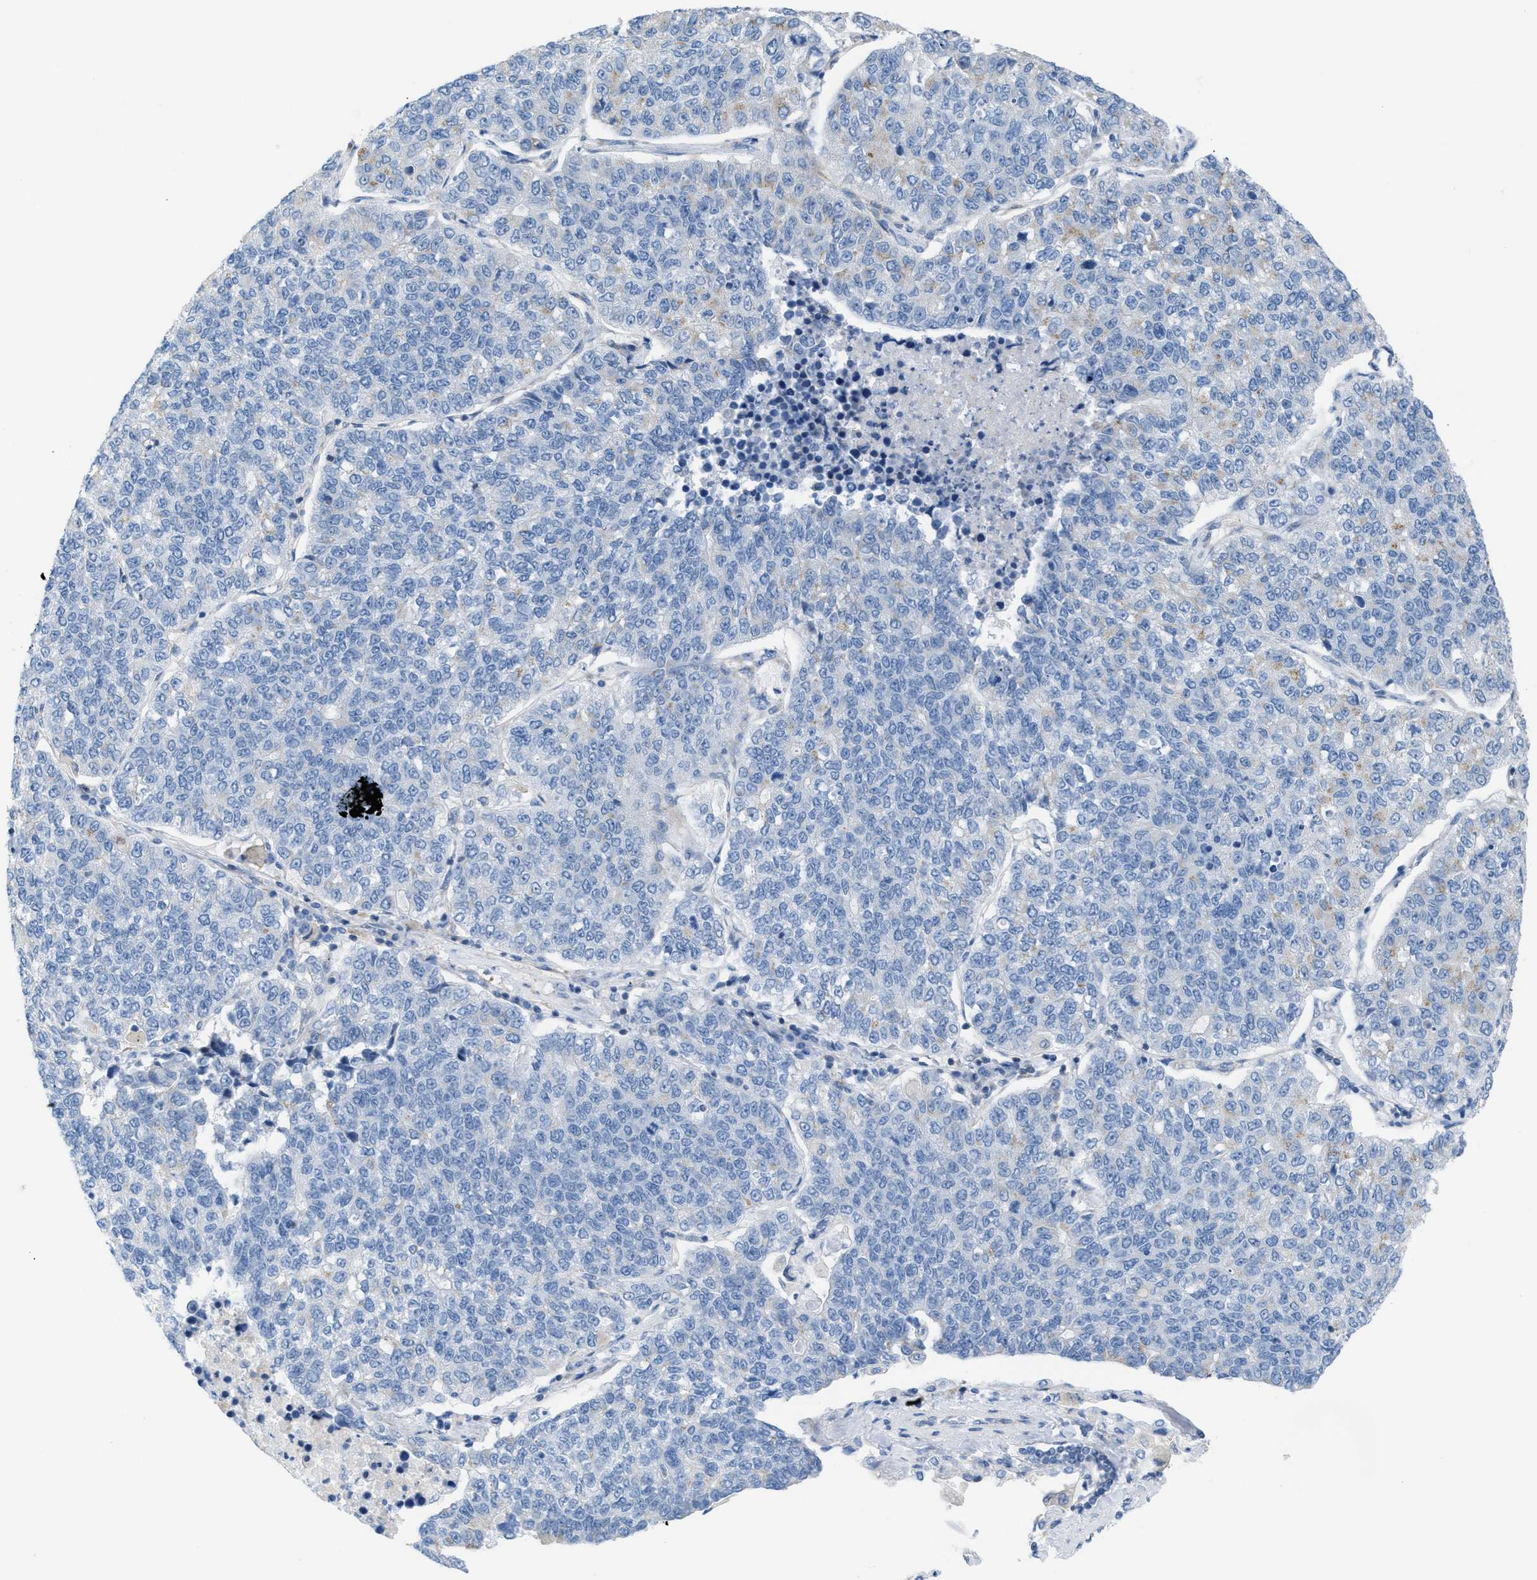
{"staining": {"intensity": "weak", "quantity": "<25%", "location": "cytoplasmic/membranous"}, "tissue": "lung cancer", "cell_type": "Tumor cells", "image_type": "cancer", "snomed": [{"axis": "morphology", "description": "Adenocarcinoma, NOS"}, {"axis": "topography", "description": "Lung"}], "caption": "Protein analysis of lung adenocarcinoma demonstrates no significant positivity in tumor cells. Brightfield microscopy of immunohistochemistry stained with DAB (brown) and hematoxylin (blue), captured at high magnification.", "gene": "ASGR1", "patient": {"sex": "male", "age": 49}}